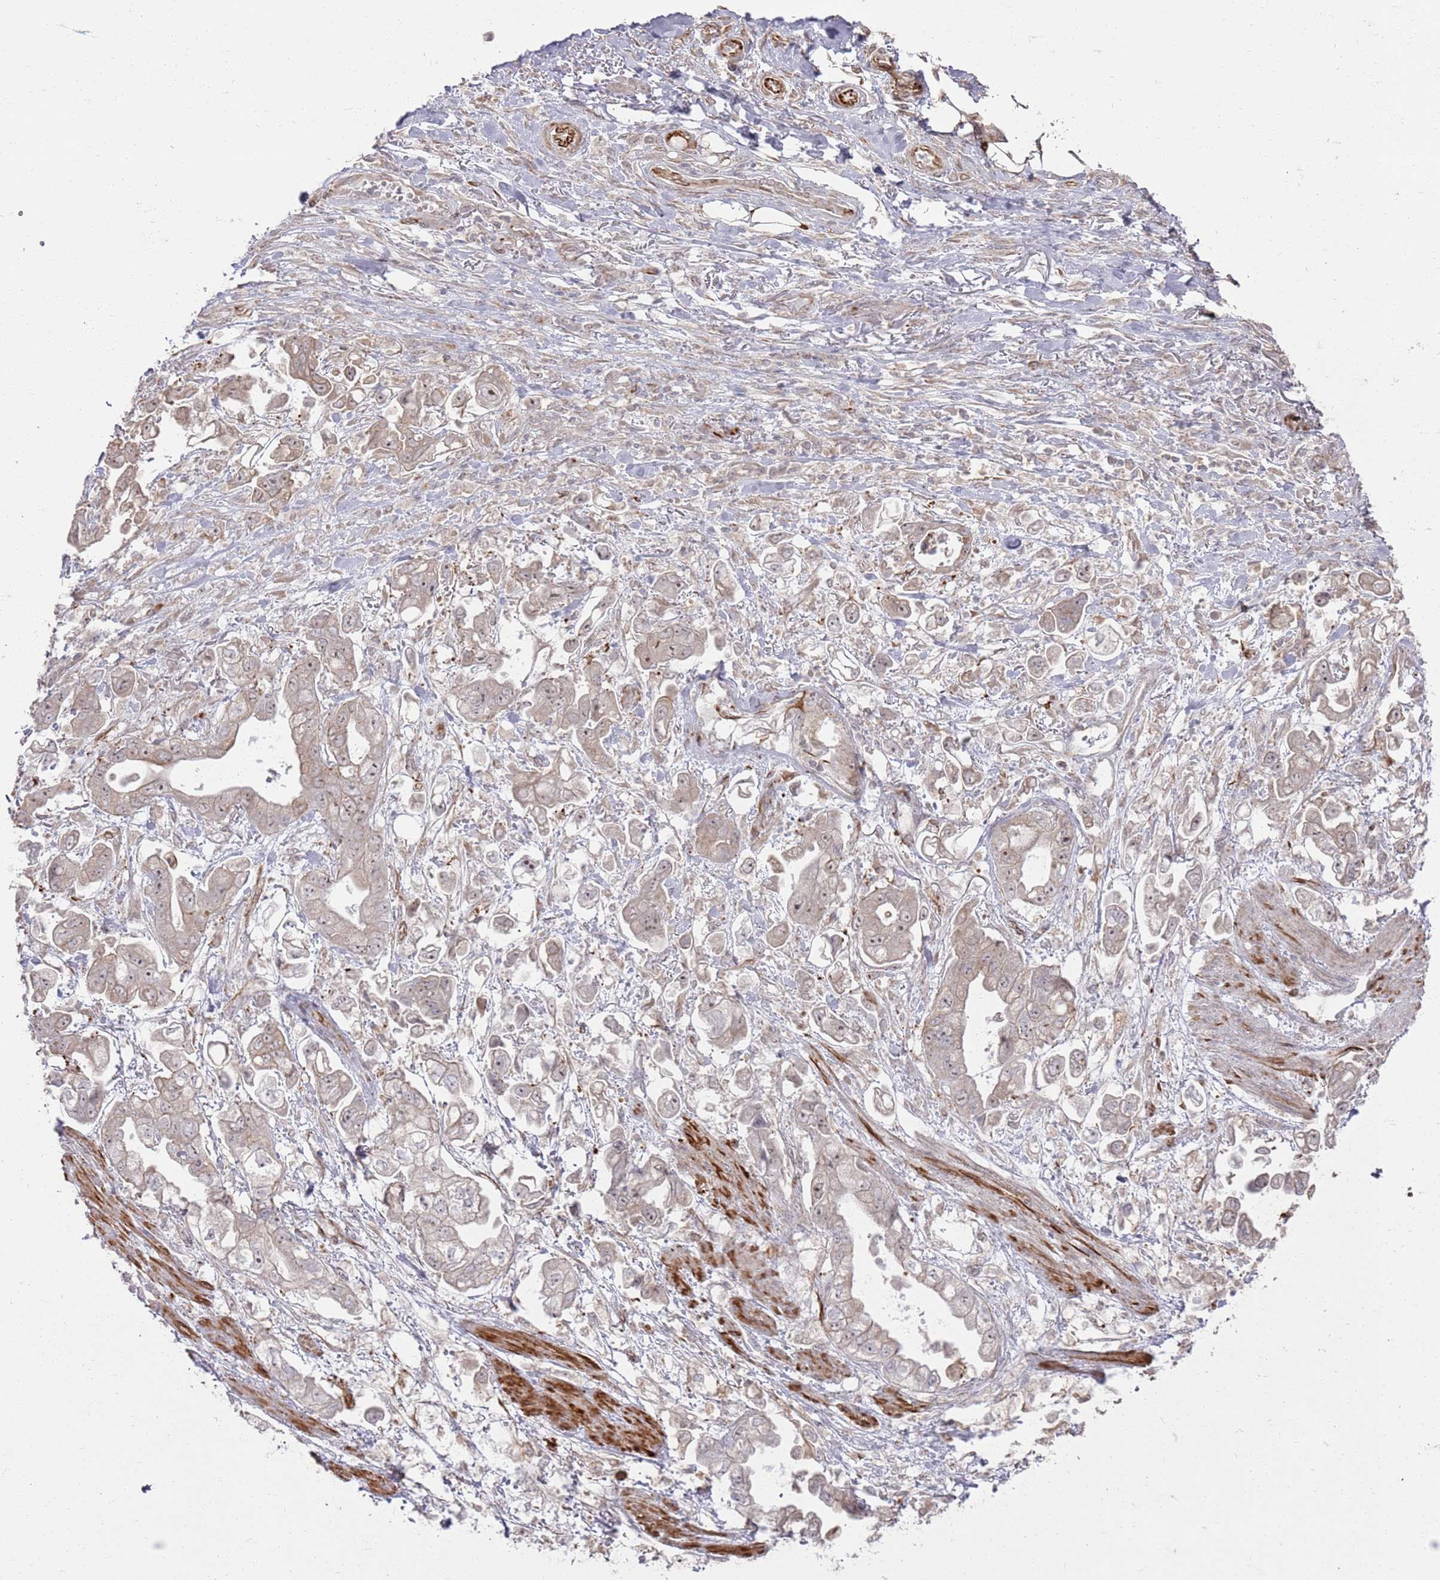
{"staining": {"intensity": "weak", "quantity": "25%-75%", "location": "cytoplasmic/membranous,nuclear"}, "tissue": "stomach cancer", "cell_type": "Tumor cells", "image_type": "cancer", "snomed": [{"axis": "morphology", "description": "Adenocarcinoma, NOS"}, {"axis": "topography", "description": "Stomach"}], "caption": "Immunohistochemical staining of stomach adenocarcinoma displays low levels of weak cytoplasmic/membranous and nuclear protein expression in approximately 25%-75% of tumor cells.", "gene": "PHF21A", "patient": {"sex": "male", "age": 62}}